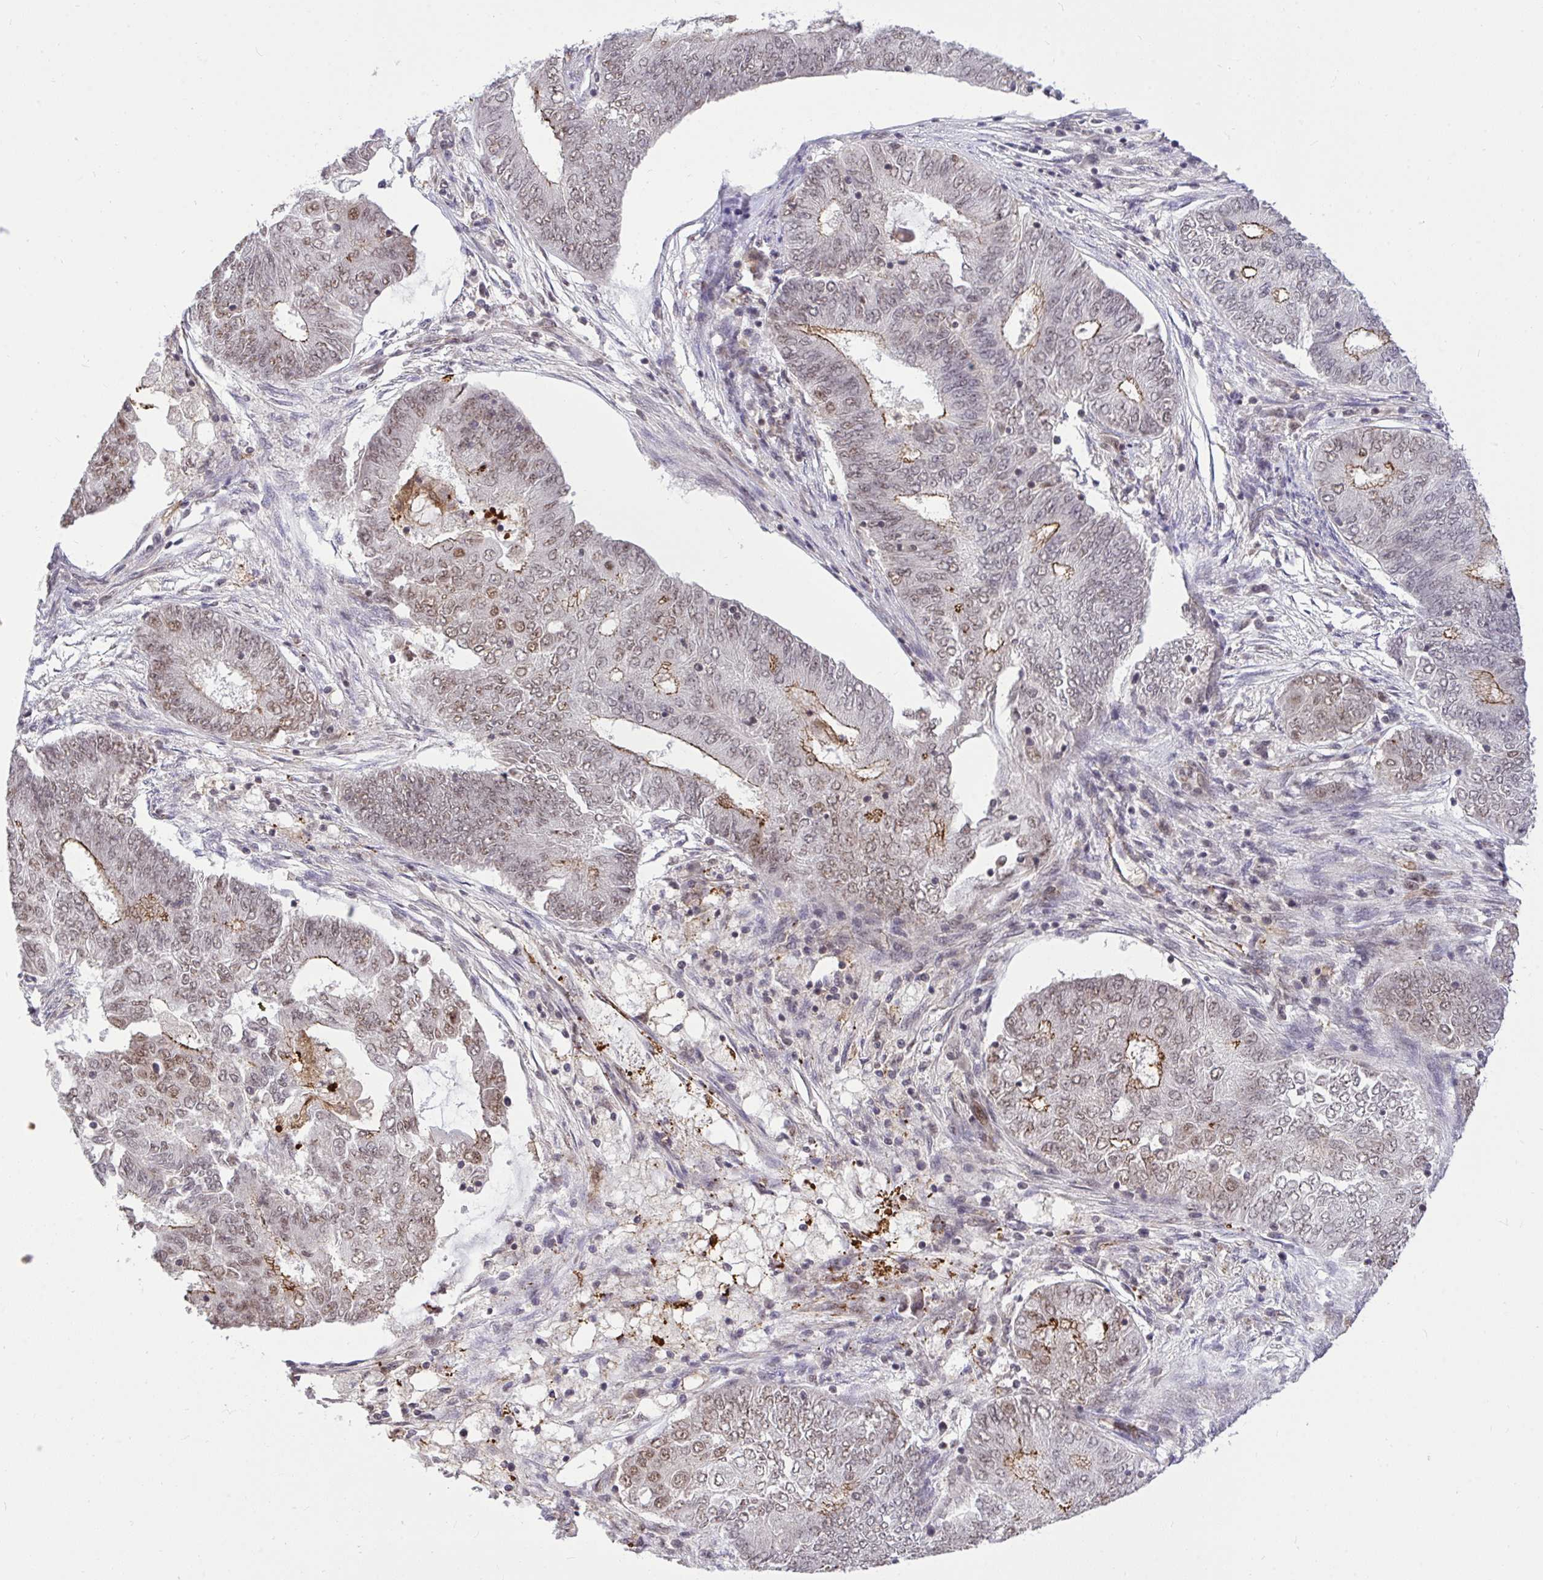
{"staining": {"intensity": "moderate", "quantity": "25%-75%", "location": "cytoplasmic/membranous,nuclear"}, "tissue": "endometrial cancer", "cell_type": "Tumor cells", "image_type": "cancer", "snomed": [{"axis": "morphology", "description": "Adenocarcinoma, NOS"}, {"axis": "topography", "description": "Endometrium"}], "caption": "Brown immunohistochemical staining in human endometrial adenocarcinoma exhibits moderate cytoplasmic/membranous and nuclear positivity in about 25%-75% of tumor cells.", "gene": "PPP1CA", "patient": {"sex": "female", "age": 62}}